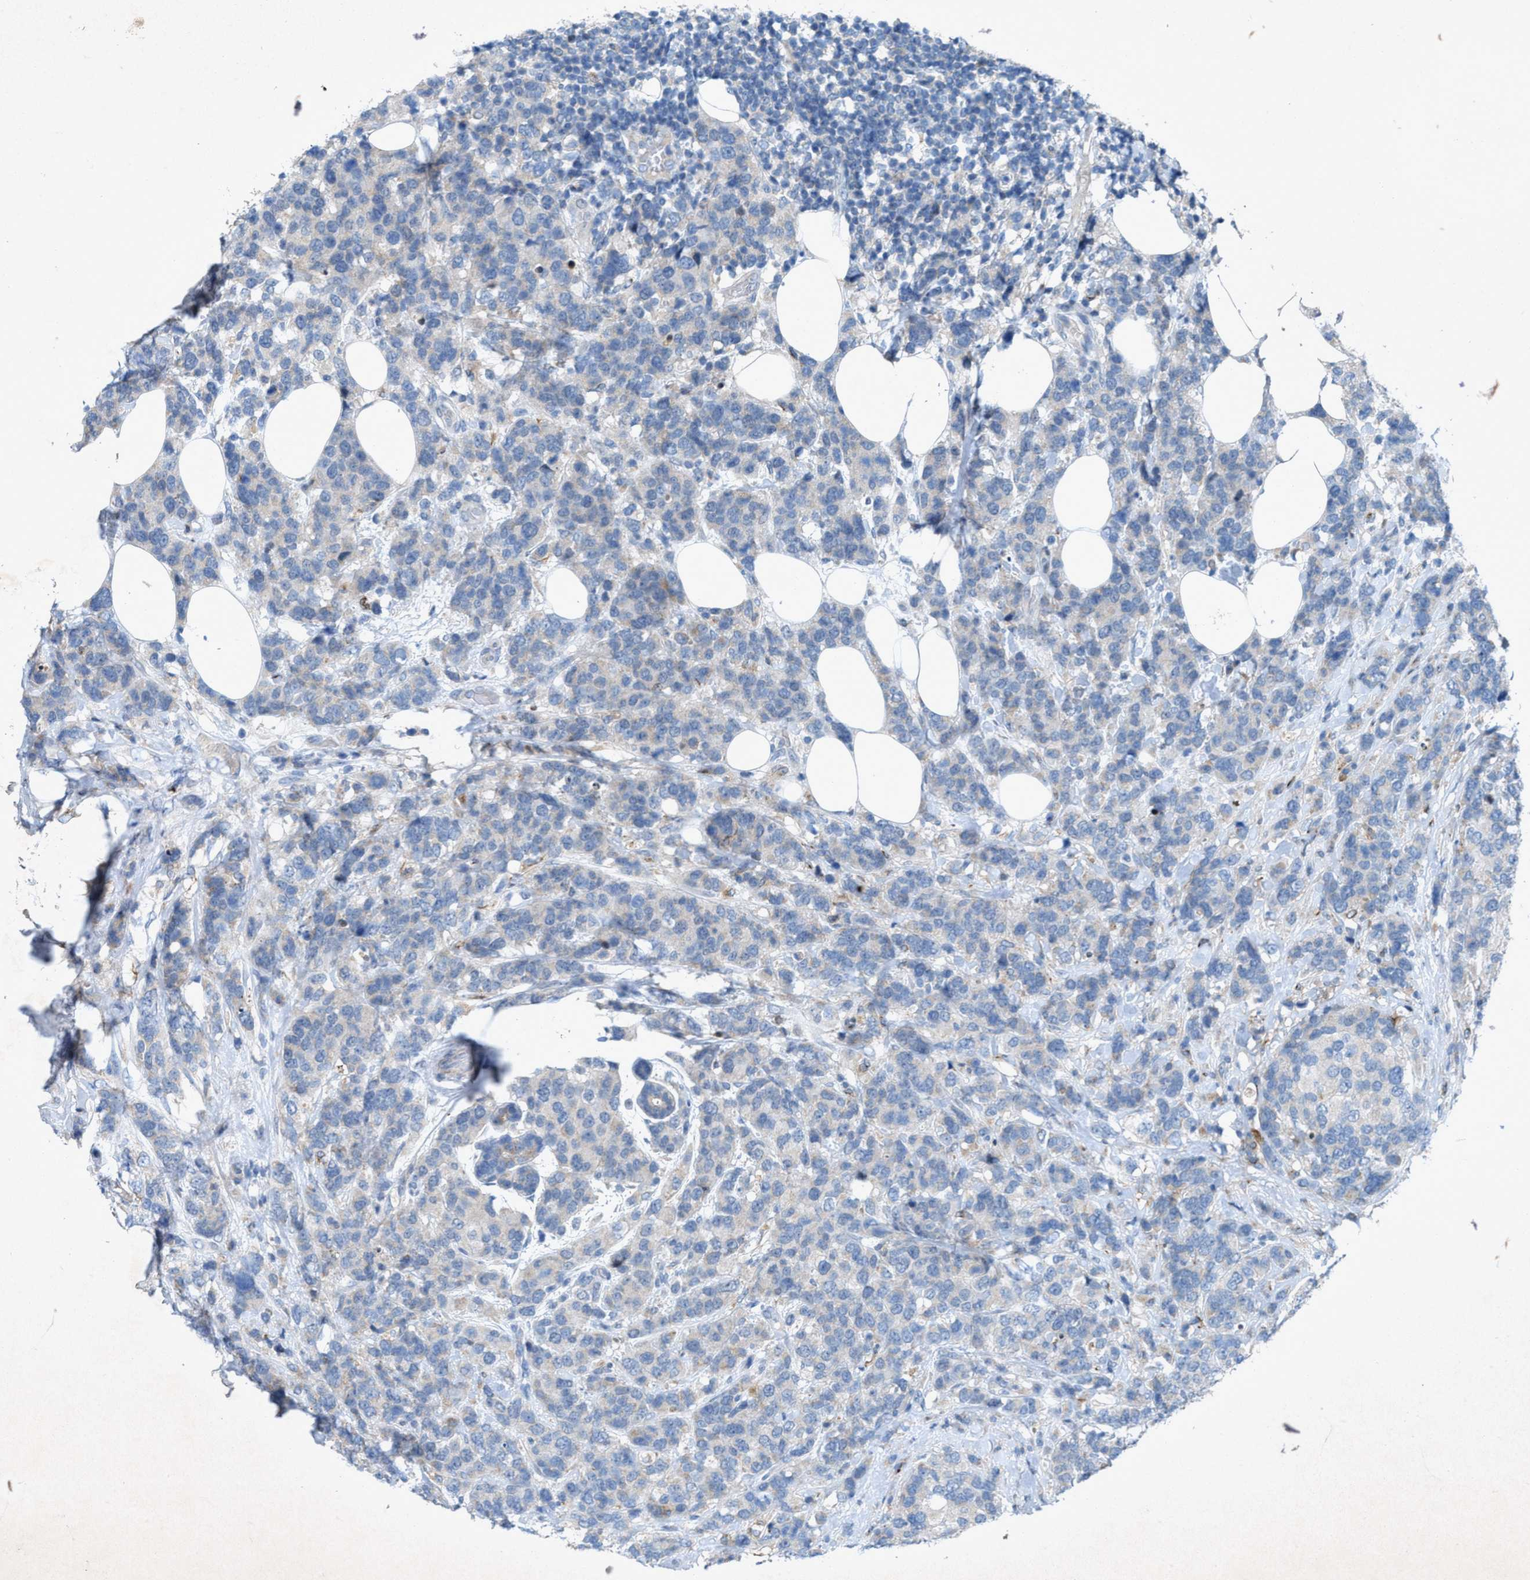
{"staining": {"intensity": "negative", "quantity": "none", "location": "none"}, "tissue": "breast cancer", "cell_type": "Tumor cells", "image_type": "cancer", "snomed": [{"axis": "morphology", "description": "Lobular carcinoma"}, {"axis": "topography", "description": "Breast"}], "caption": "Immunohistochemistry (IHC) histopathology image of breast lobular carcinoma stained for a protein (brown), which exhibits no staining in tumor cells.", "gene": "URGCP", "patient": {"sex": "female", "age": 59}}